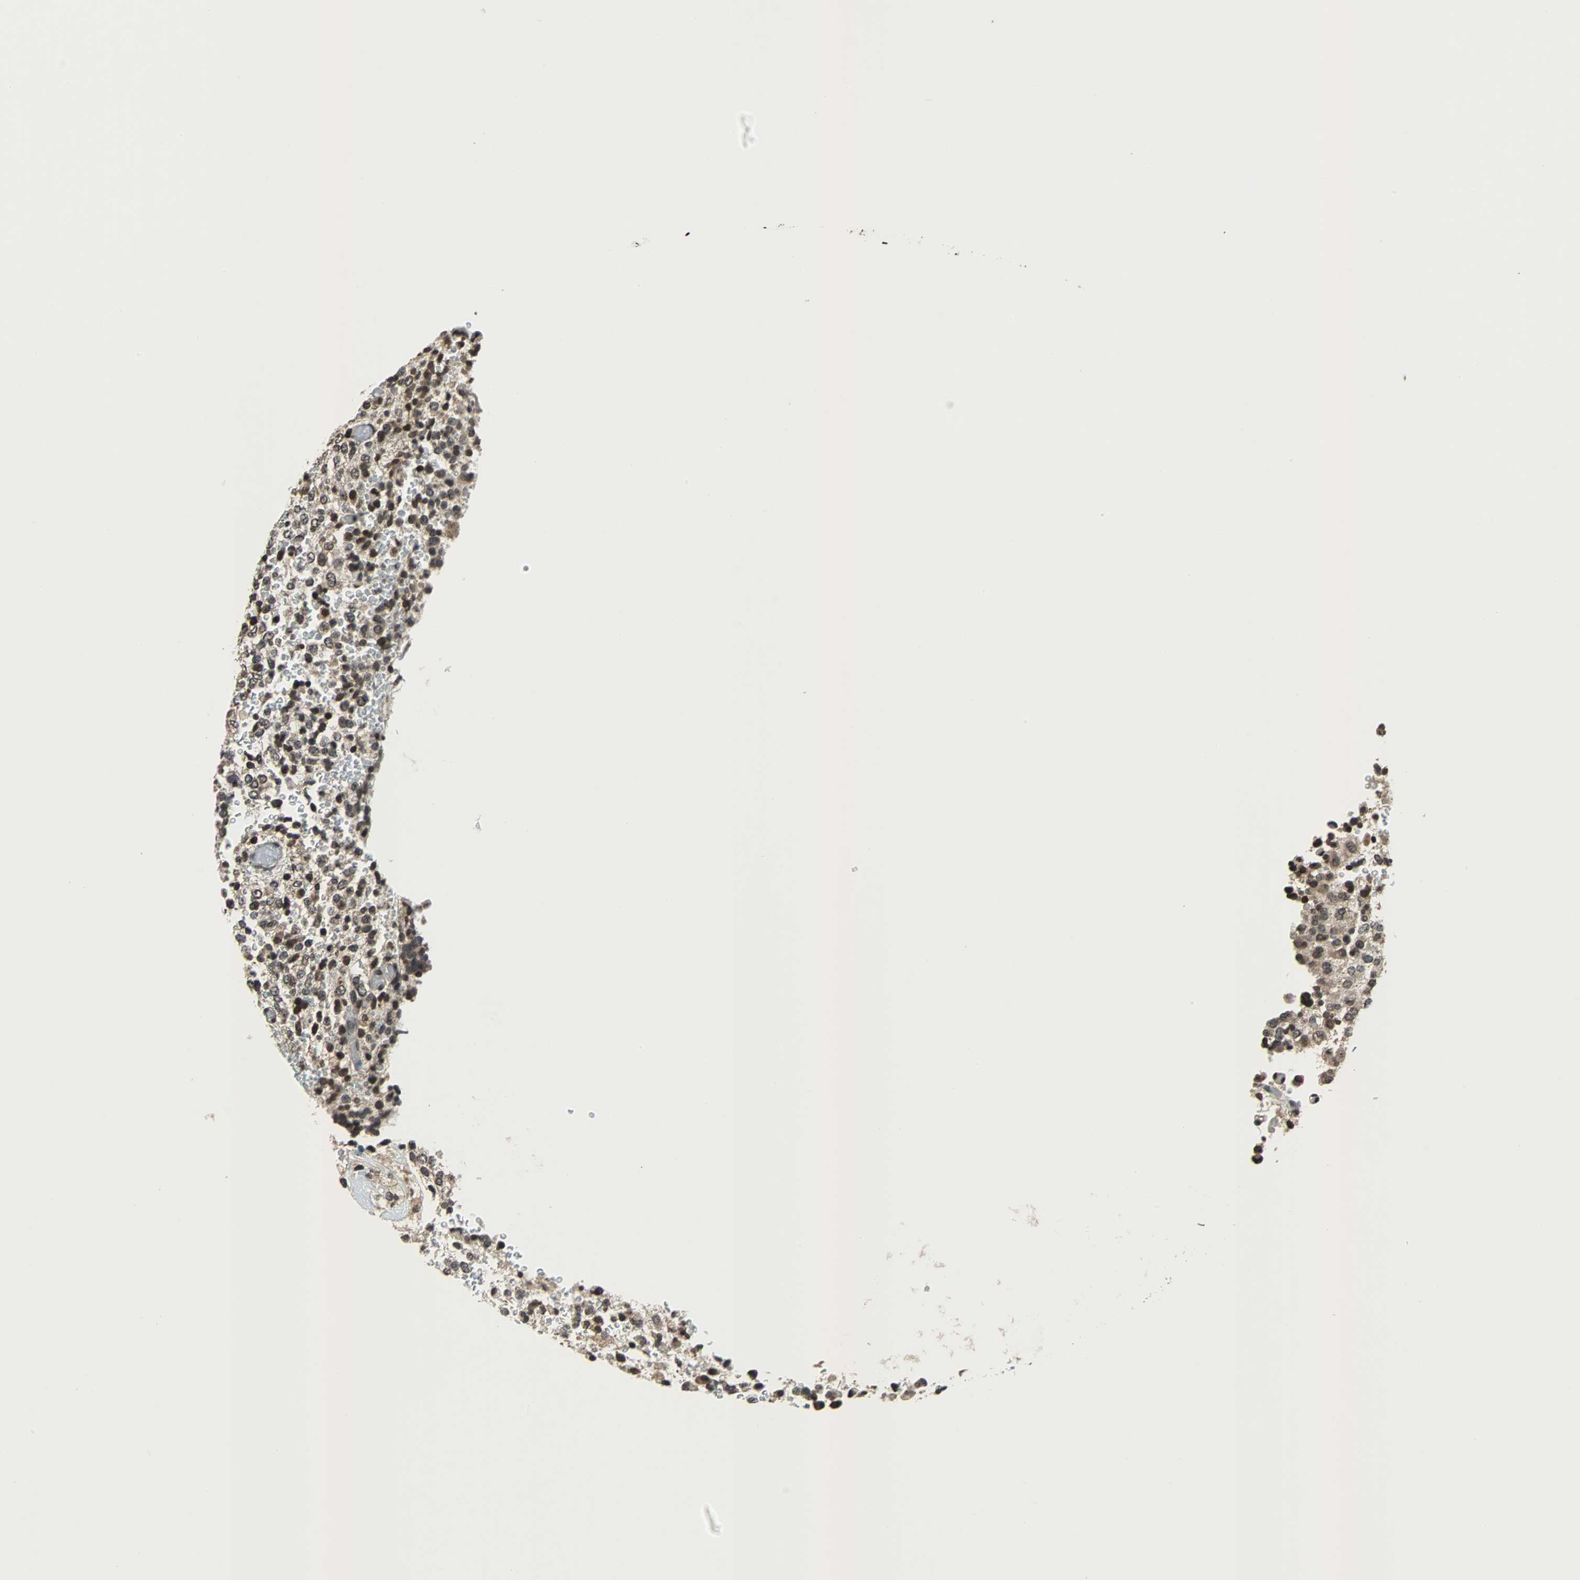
{"staining": {"intensity": "moderate", "quantity": ">75%", "location": "nuclear"}, "tissue": "glioma", "cell_type": "Tumor cells", "image_type": "cancer", "snomed": [{"axis": "morphology", "description": "Glioma, malignant, High grade"}, {"axis": "topography", "description": "pancreas cauda"}], "caption": "Immunohistochemical staining of glioma shows medium levels of moderate nuclear protein staining in approximately >75% of tumor cells.", "gene": "REST", "patient": {"sex": "male", "age": 60}}